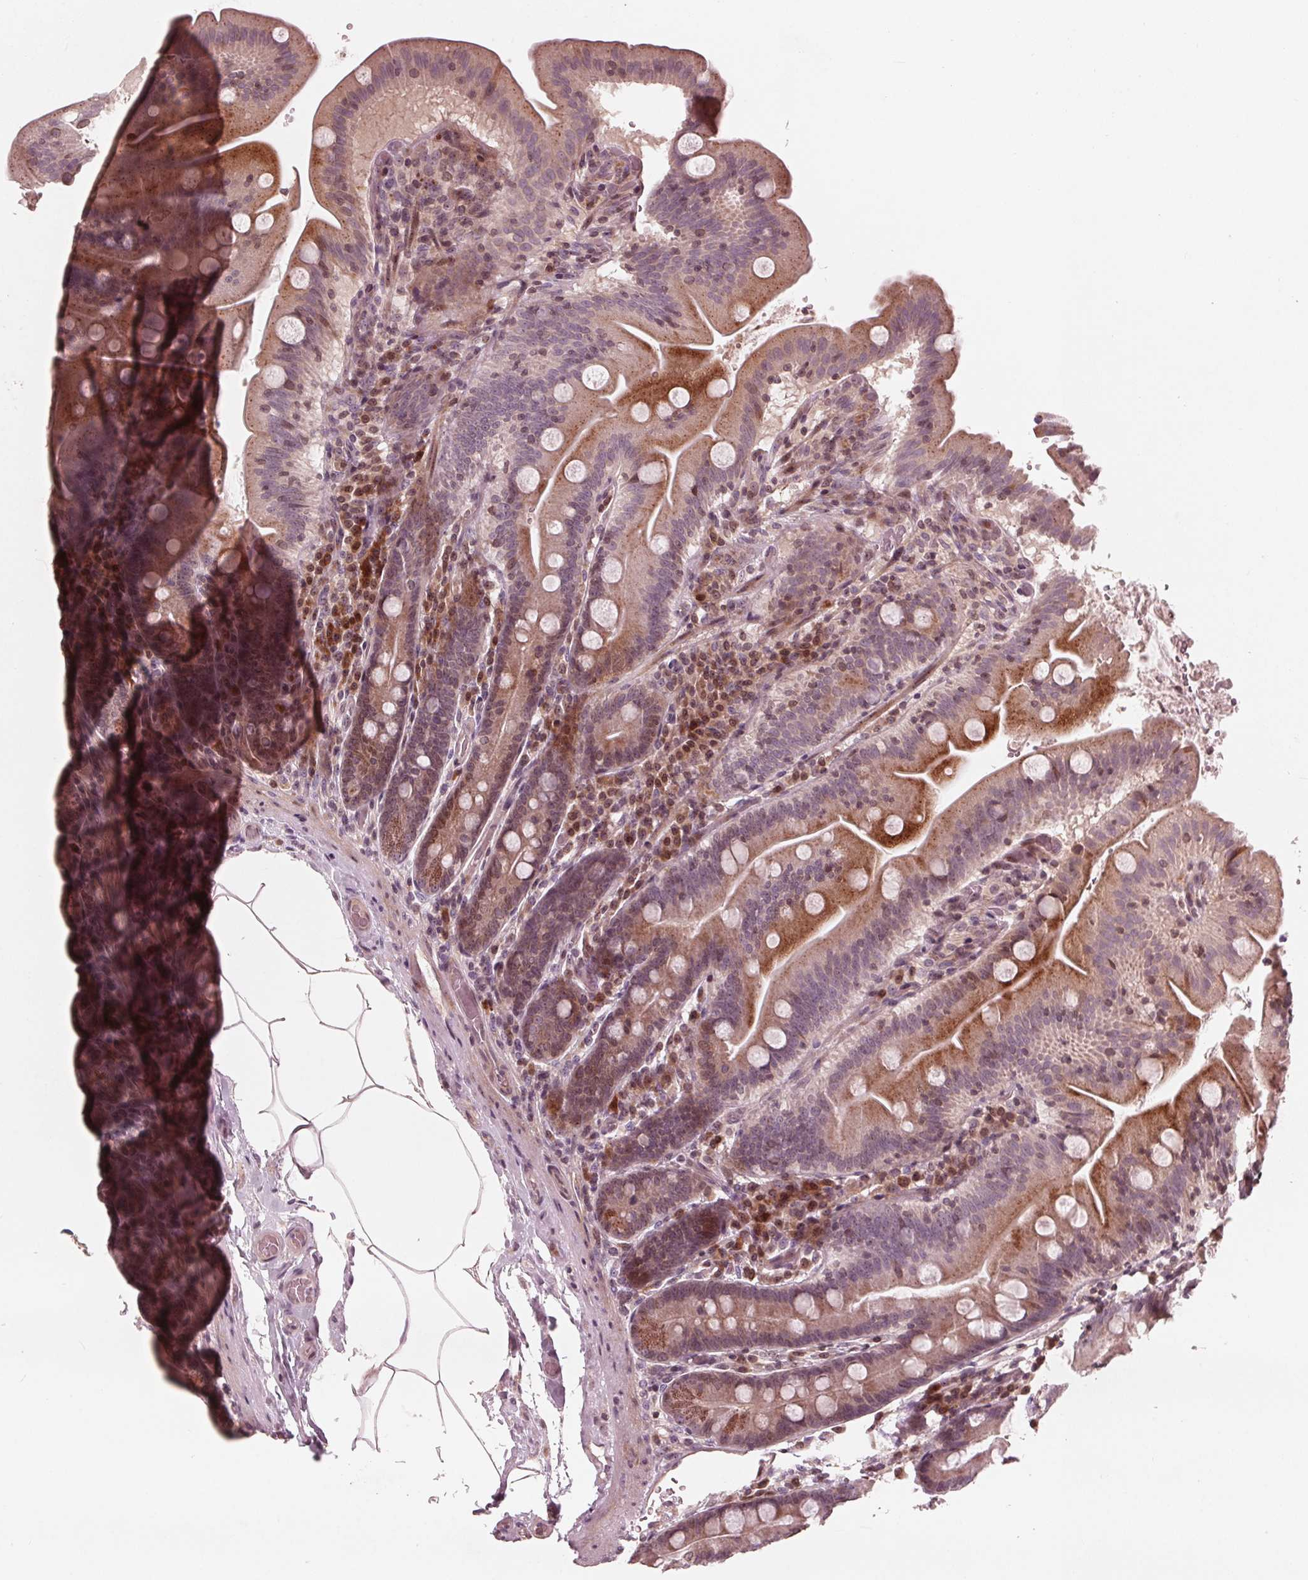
{"staining": {"intensity": "moderate", "quantity": "<25%", "location": "cytoplasmic/membranous,nuclear"}, "tissue": "small intestine", "cell_type": "Glandular cells", "image_type": "normal", "snomed": [{"axis": "morphology", "description": "Normal tissue, NOS"}, {"axis": "topography", "description": "Small intestine"}], "caption": "The image exhibits staining of unremarkable small intestine, revealing moderate cytoplasmic/membranous,nuclear protein expression (brown color) within glandular cells. (IHC, brightfield microscopy, high magnification).", "gene": "NUP210", "patient": {"sex": "male", "age": 37}}